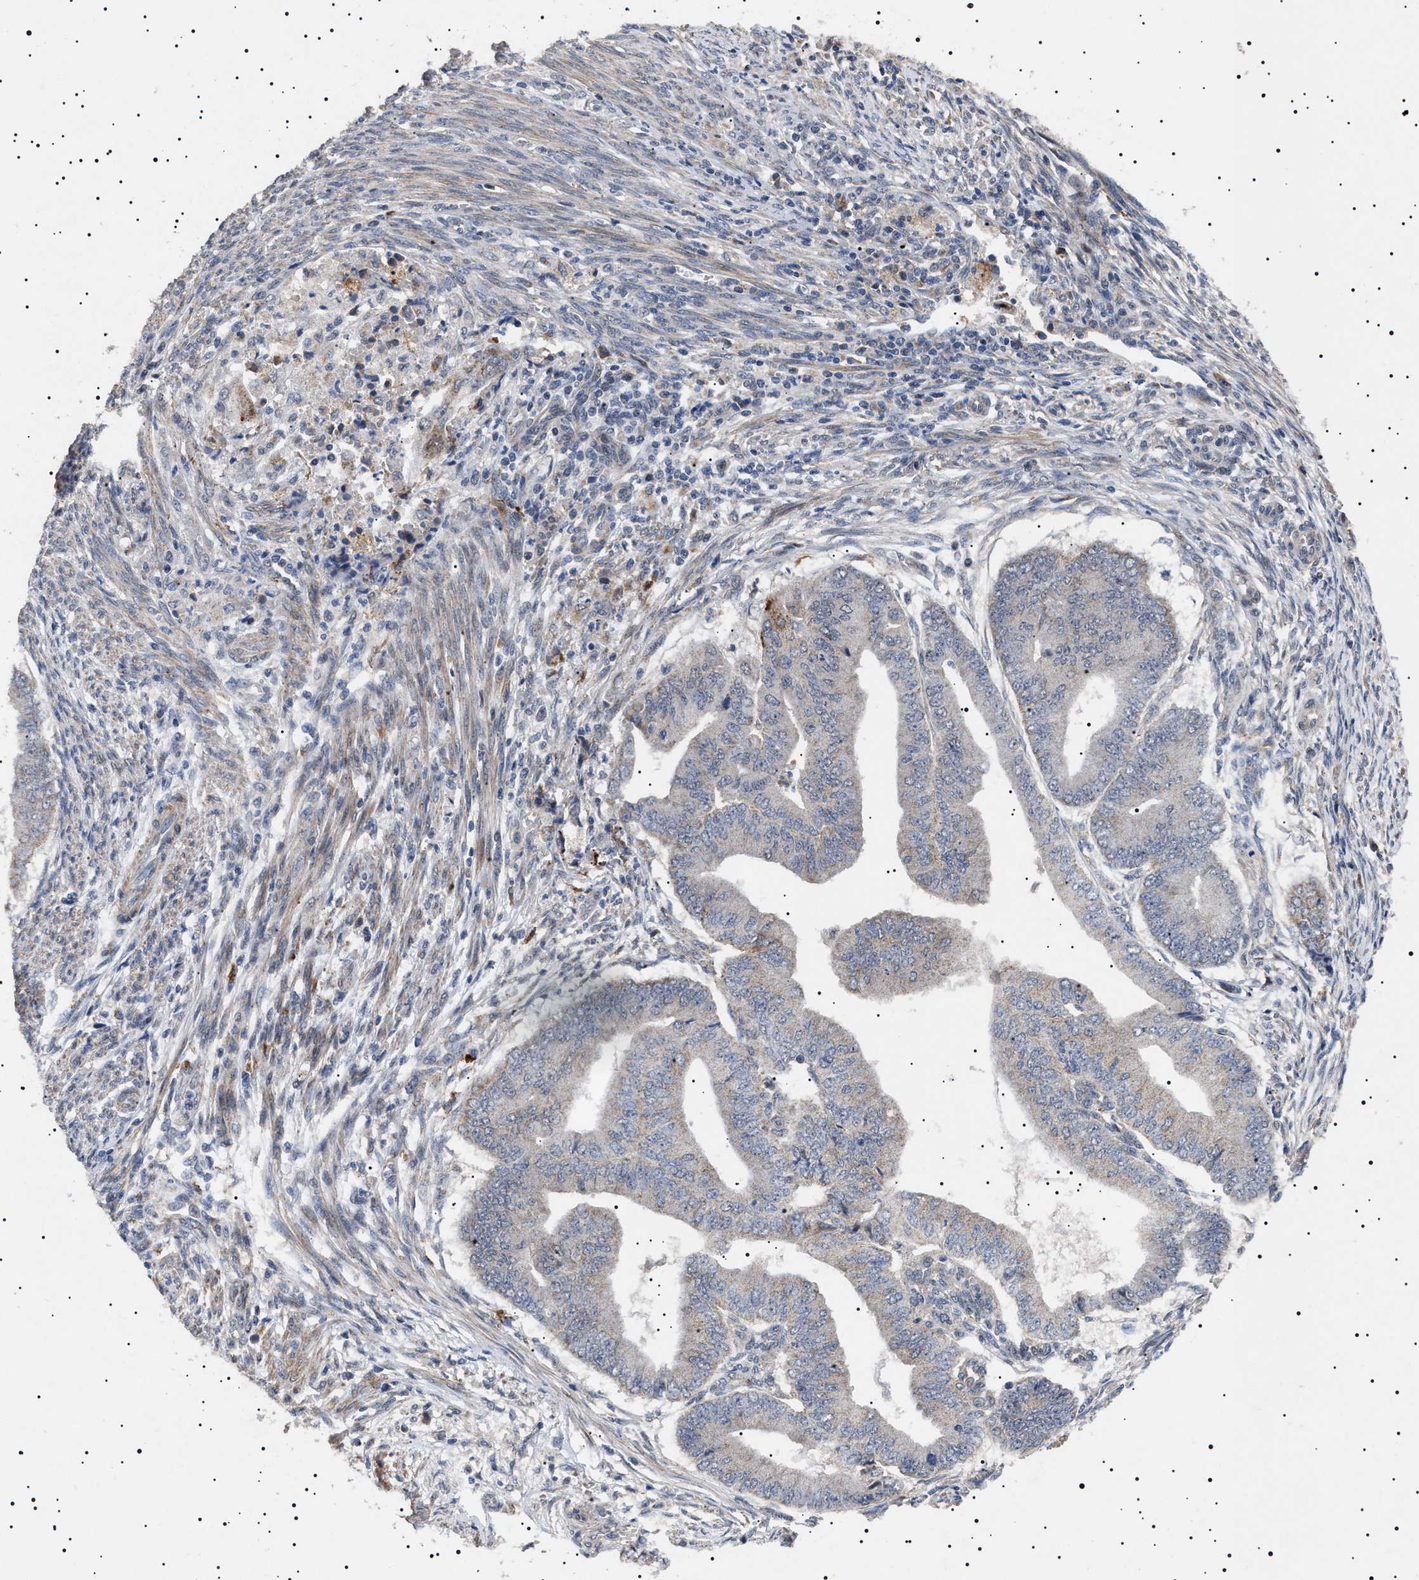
{"staining": {"intensity": "moderate", "quantity": "25%-75%", "location": "cytoplasmic/membranous"}, "tissue": "endometrial cancer", "cell_type": "Tumor cells", "image_type": "cancer", "snomed": [{"axis": "morphology", "description": "Polyp, NOS"}, {"axis": "morphology", "description": "Adenocarcinoma, NOS"}, {"axis": "morphology", "description": "Adenoma, NOS"}, {"axis": "topography", "description": "Endometrium"}], "caption": "Tumor cells display medium levels of moderate cytoplasmic/membranous staining in about 25%-75% of cells in human endometrial cancer (adenoma).", "gene": "RAB34", "patient": {"sex": "female", "age": 79}}